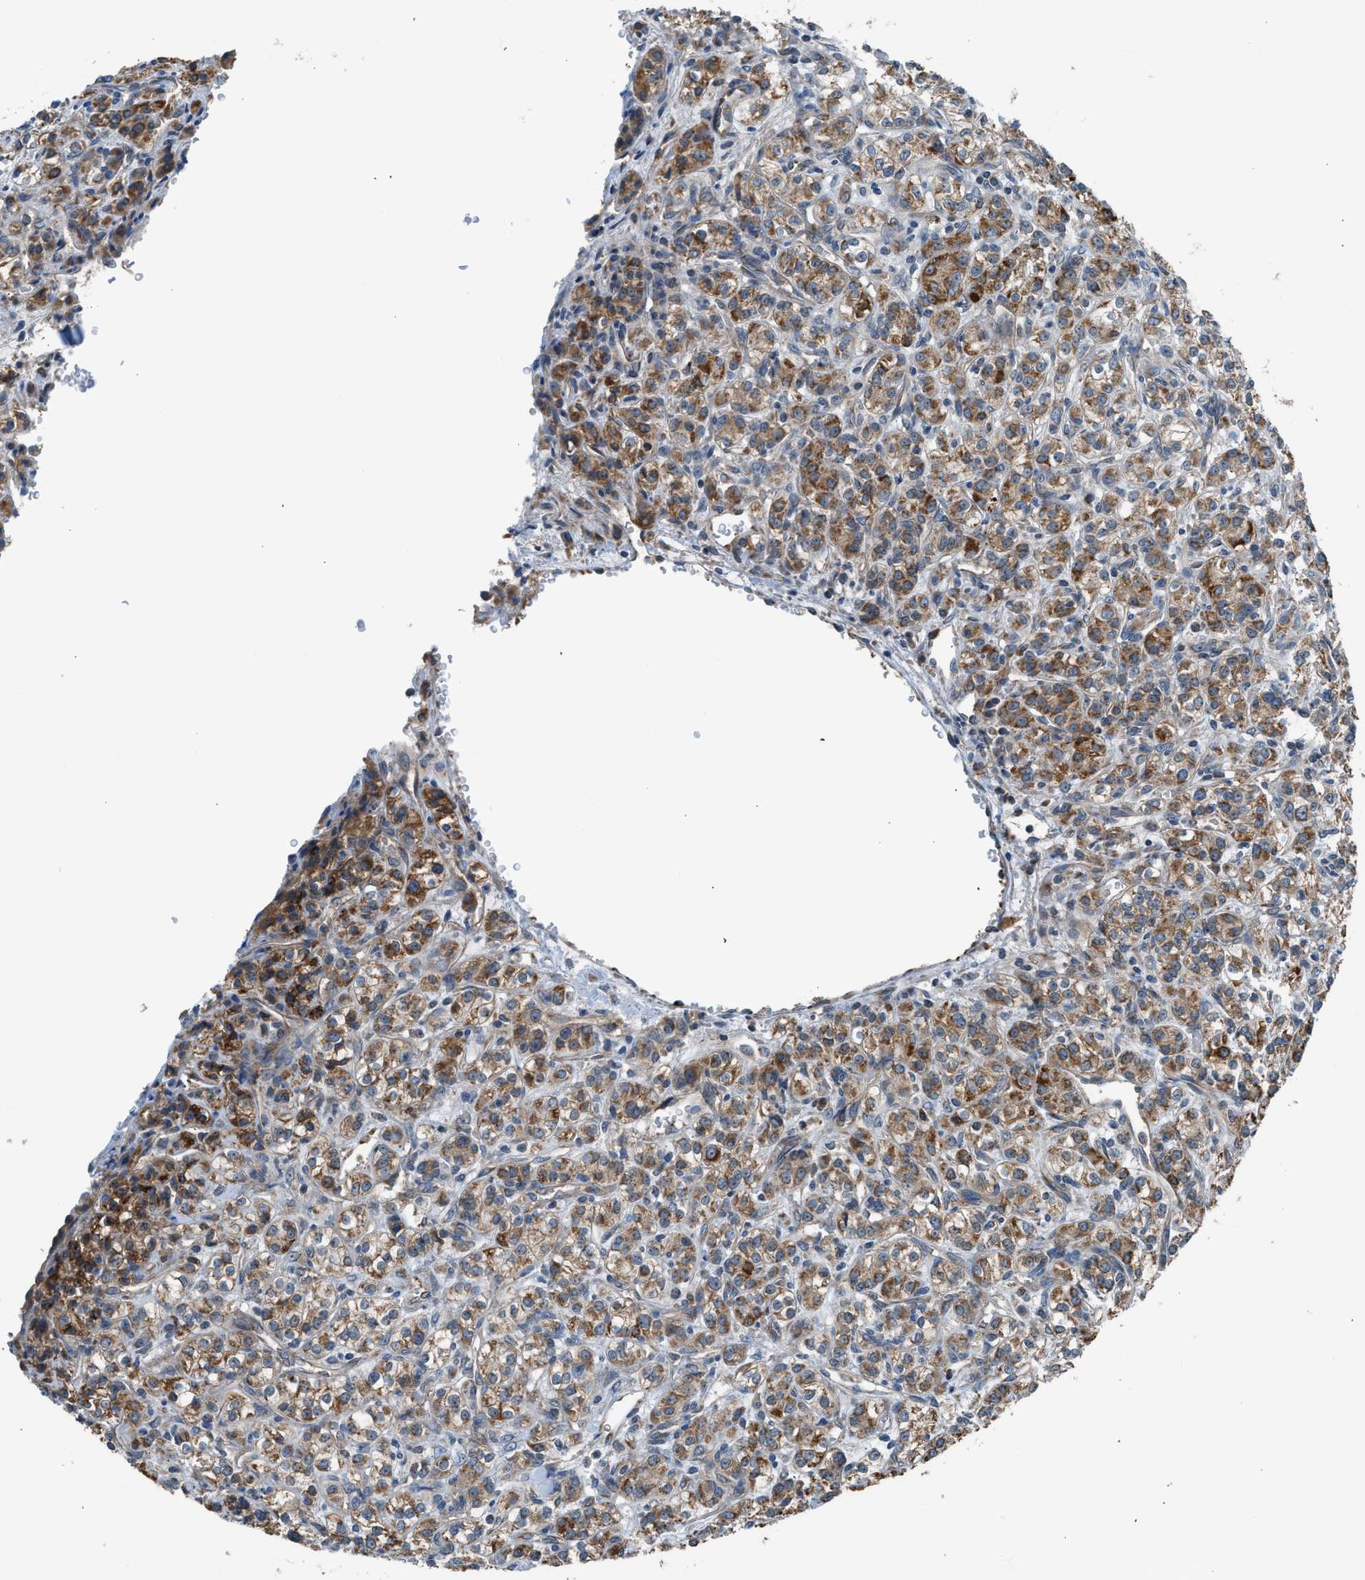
{"staining": {"intensity": "strong", "quantity": ">75%", "location": "cytoplasmic/membranous"}, "tissue": "renal cancer", "cell_type": "Tumor cells", "image_type": "cancer", "snomed": [{"axis": "morphology", "description": "Adenocarcinoma, NOS"}, {"axis": "topography", "description": "Kidney"}], "caption": "There is high levels of strong cytoplasmic/membranous staining in tumor cells of renal cancer, as demonstrated by immunohistochemical staining (brown color).", "gene": "STARD3", "patient": {"sex": "male", "age": 77}}